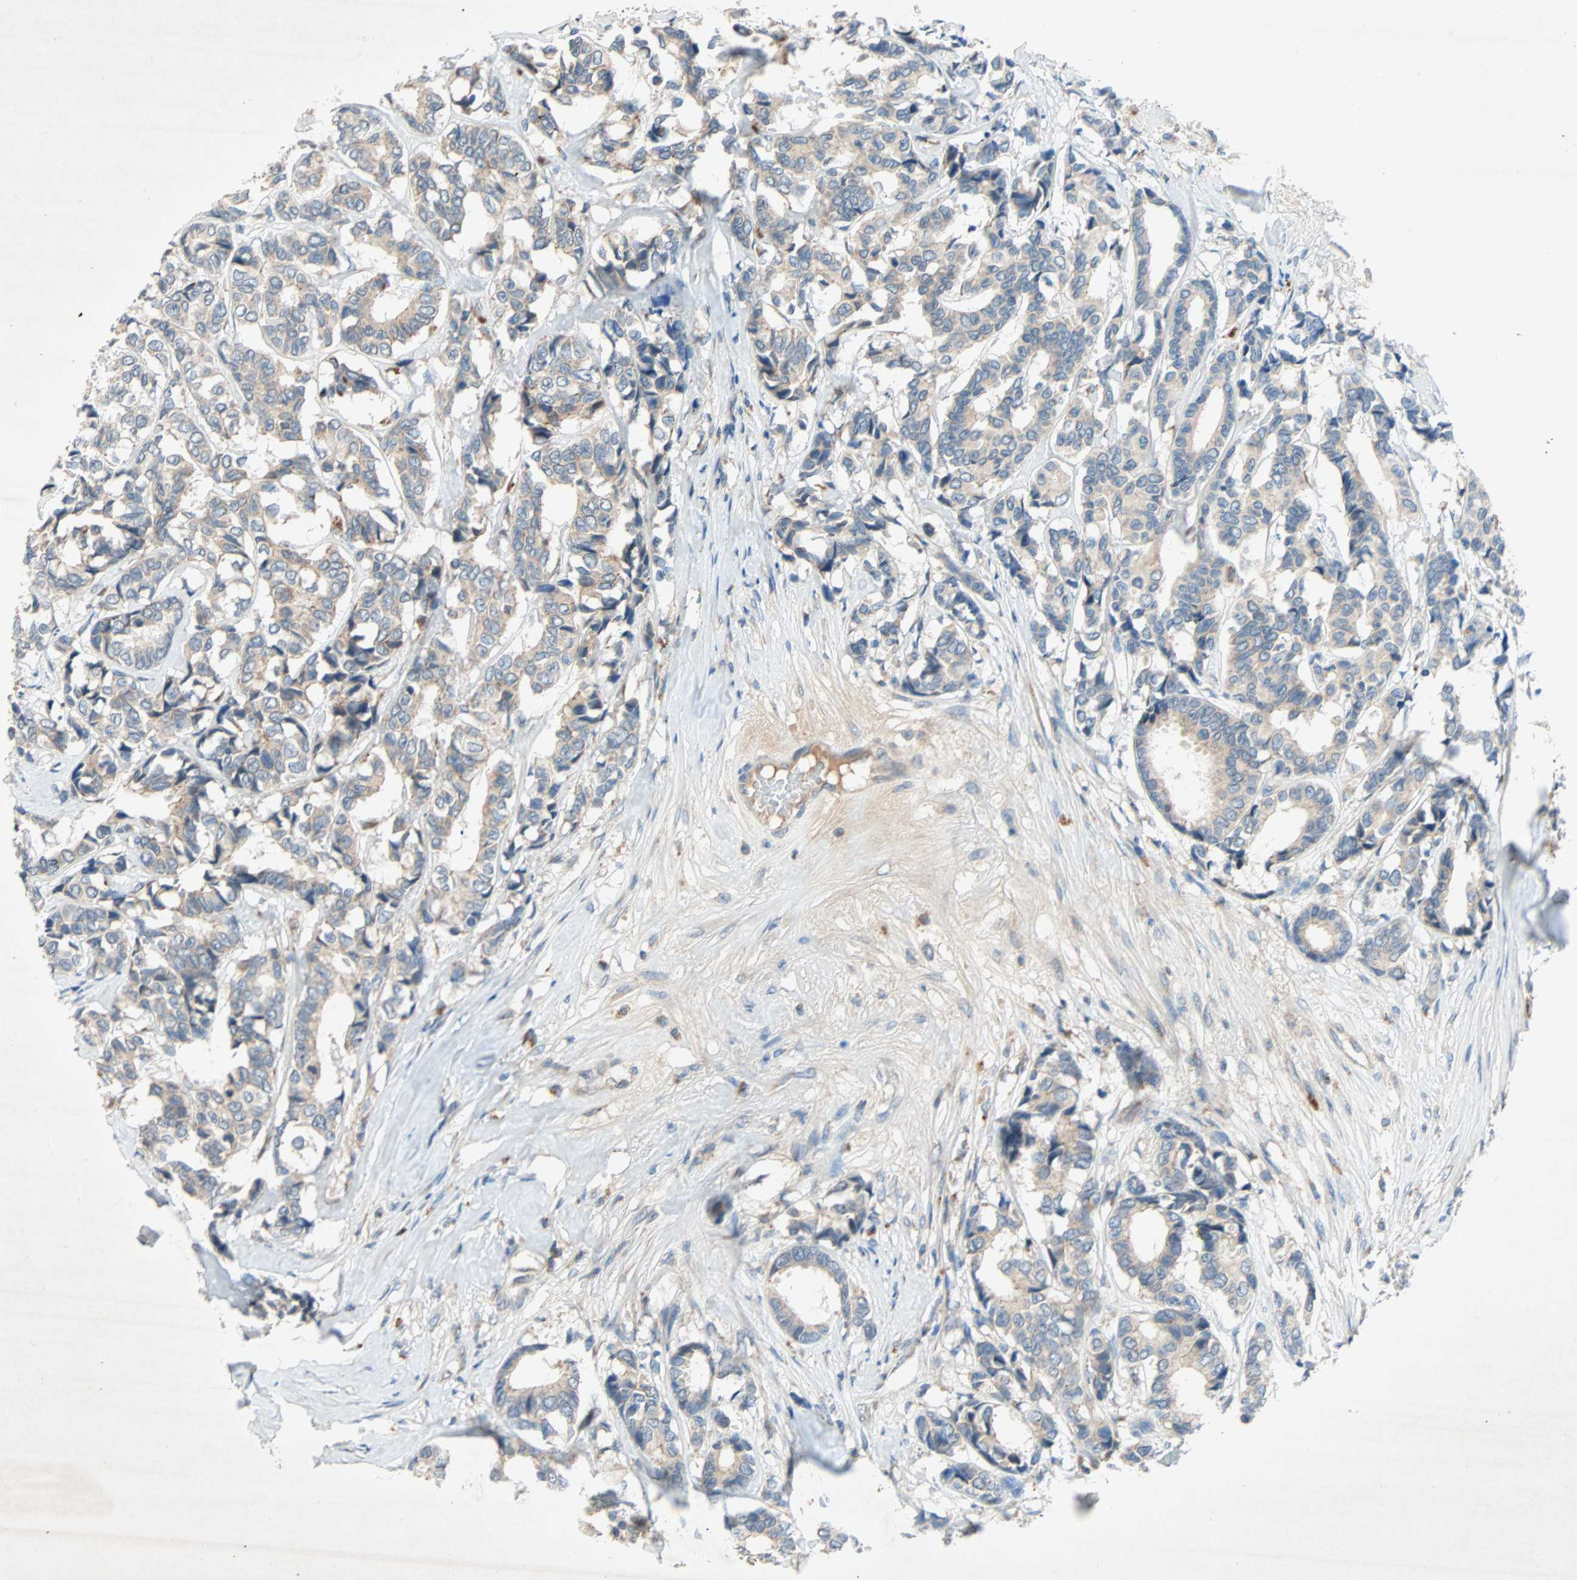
{"staining": {"intensity": "weak", "quantity": ">75%", "location": "cytoplasmic/membranous"}, "tissue": "breast cancer", "cell_type": "Tumor cells", "image_type": "cancer", "snomed": [{"axis": "morphology", "description": "Duct carcinoma"}, {"axis": "topography", "description": "Breast"}], "caption": "Breast cancer (intraductal carcinoma) tissue reveals weak cytoplasmic/membranous staining in approximately >75% of tumor cells, visualized by immunohistochemistry.", "gene": "XYLT1", "patient": {"sex": "female", "age": 87}}